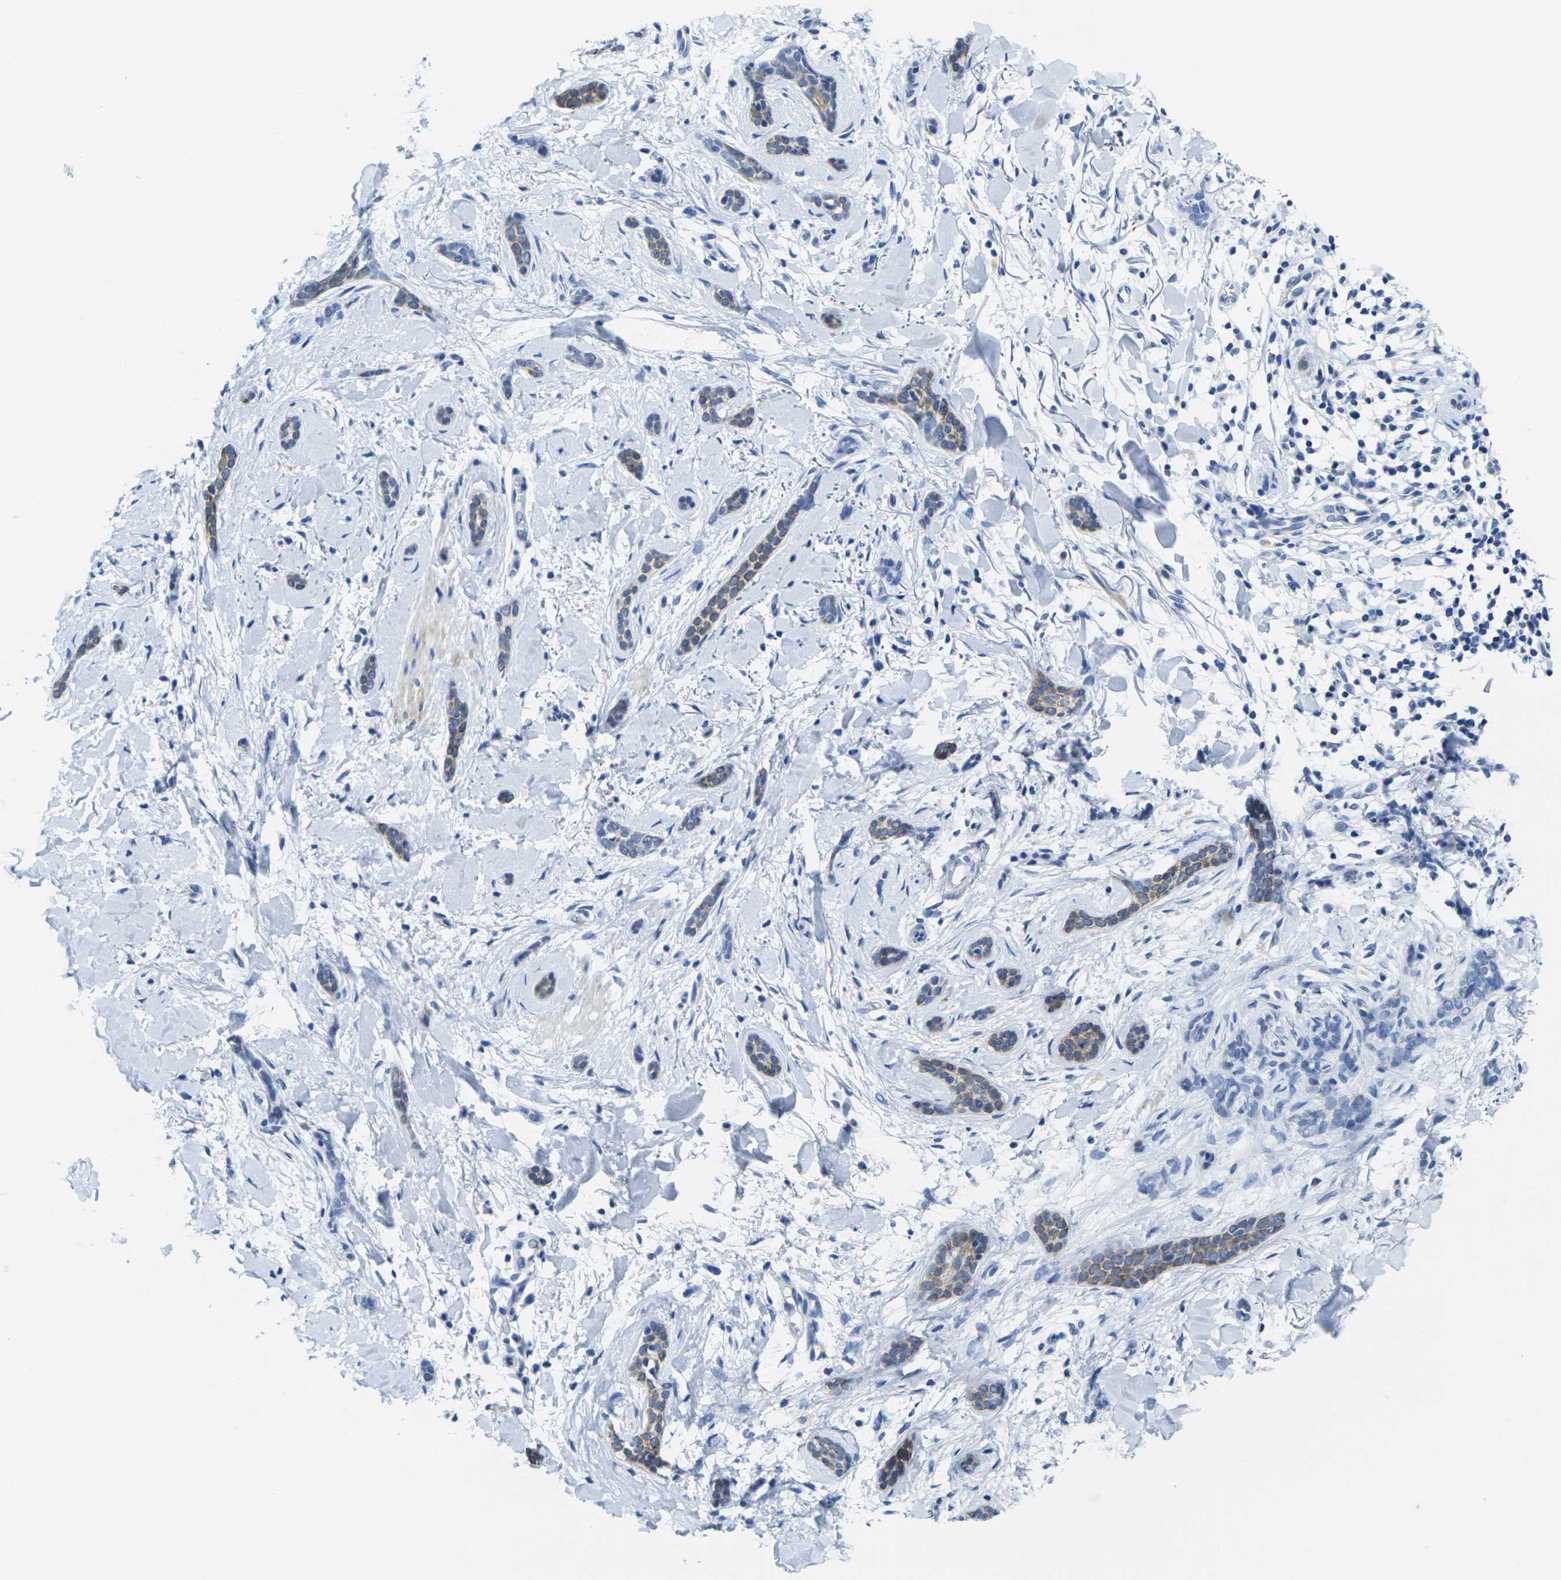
{"staining": {"intensity": "moderate", "quantity": "25%-75%", "location": "cytoplasmic/membranous"}, "tissue": "skin cancer", "cell_type": "Tumor cells", "image_type": "cancer", "snomed": [{"axis": "morphology", "description": "Basal cell carcinoma"}, {"axis": "topography", "description": "Skin"}], "caption": "Moderate cytoplasmic/membranous positivity is seen in about 25%-75% of tumor cells in basal cell carcinoma (skin). Immunohistochemistry stains the protein of interest in brown and the nuclei are stained blue.", "gene": "CRK", "patient": {"sex": "female", "age": 58}}